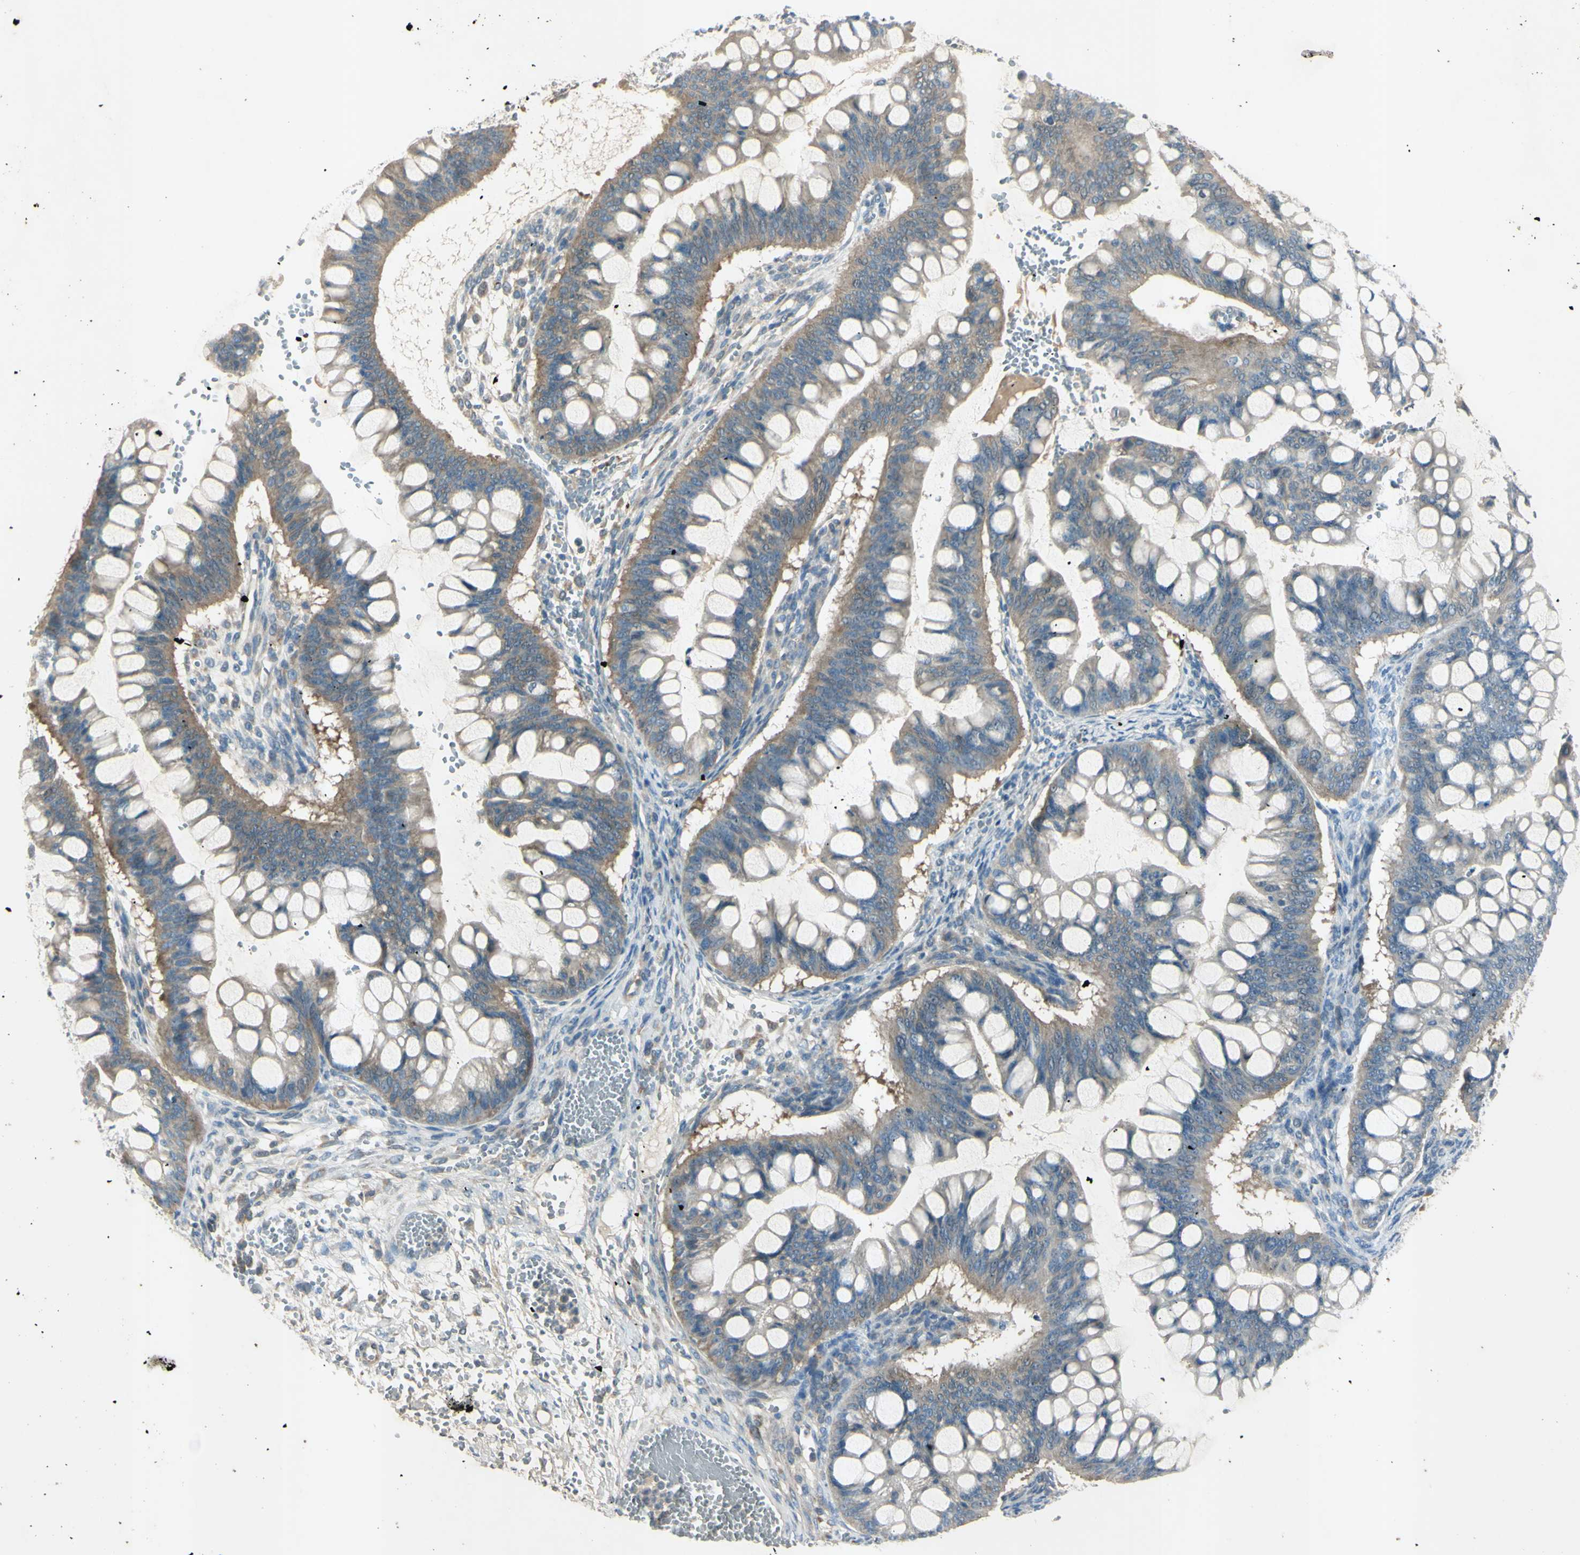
{"staining": {"intensity": "moderate", "quantity": "<25%", "location": "cytoplasmic/membranous"}, "tissue": "ovarian cancer", "cell_type": "Tumor cells", "image_type": "cancer", "snomed": [{"axis": "morphology", "description": "Cystadenocarcinoma, mucinous, NOS"}, {"axis": "topography", "description": "Ovary"}], "caption": "The micrograph exhibits immunohistochemical staining of ovarian cancer (mucinous cystadenocarcinoma). There is moderate cytoplasmic/membranous staining is present in about <25% of tumor cells.", "gene": "AATK", "patient": {"sex": "female", "age": 73}}